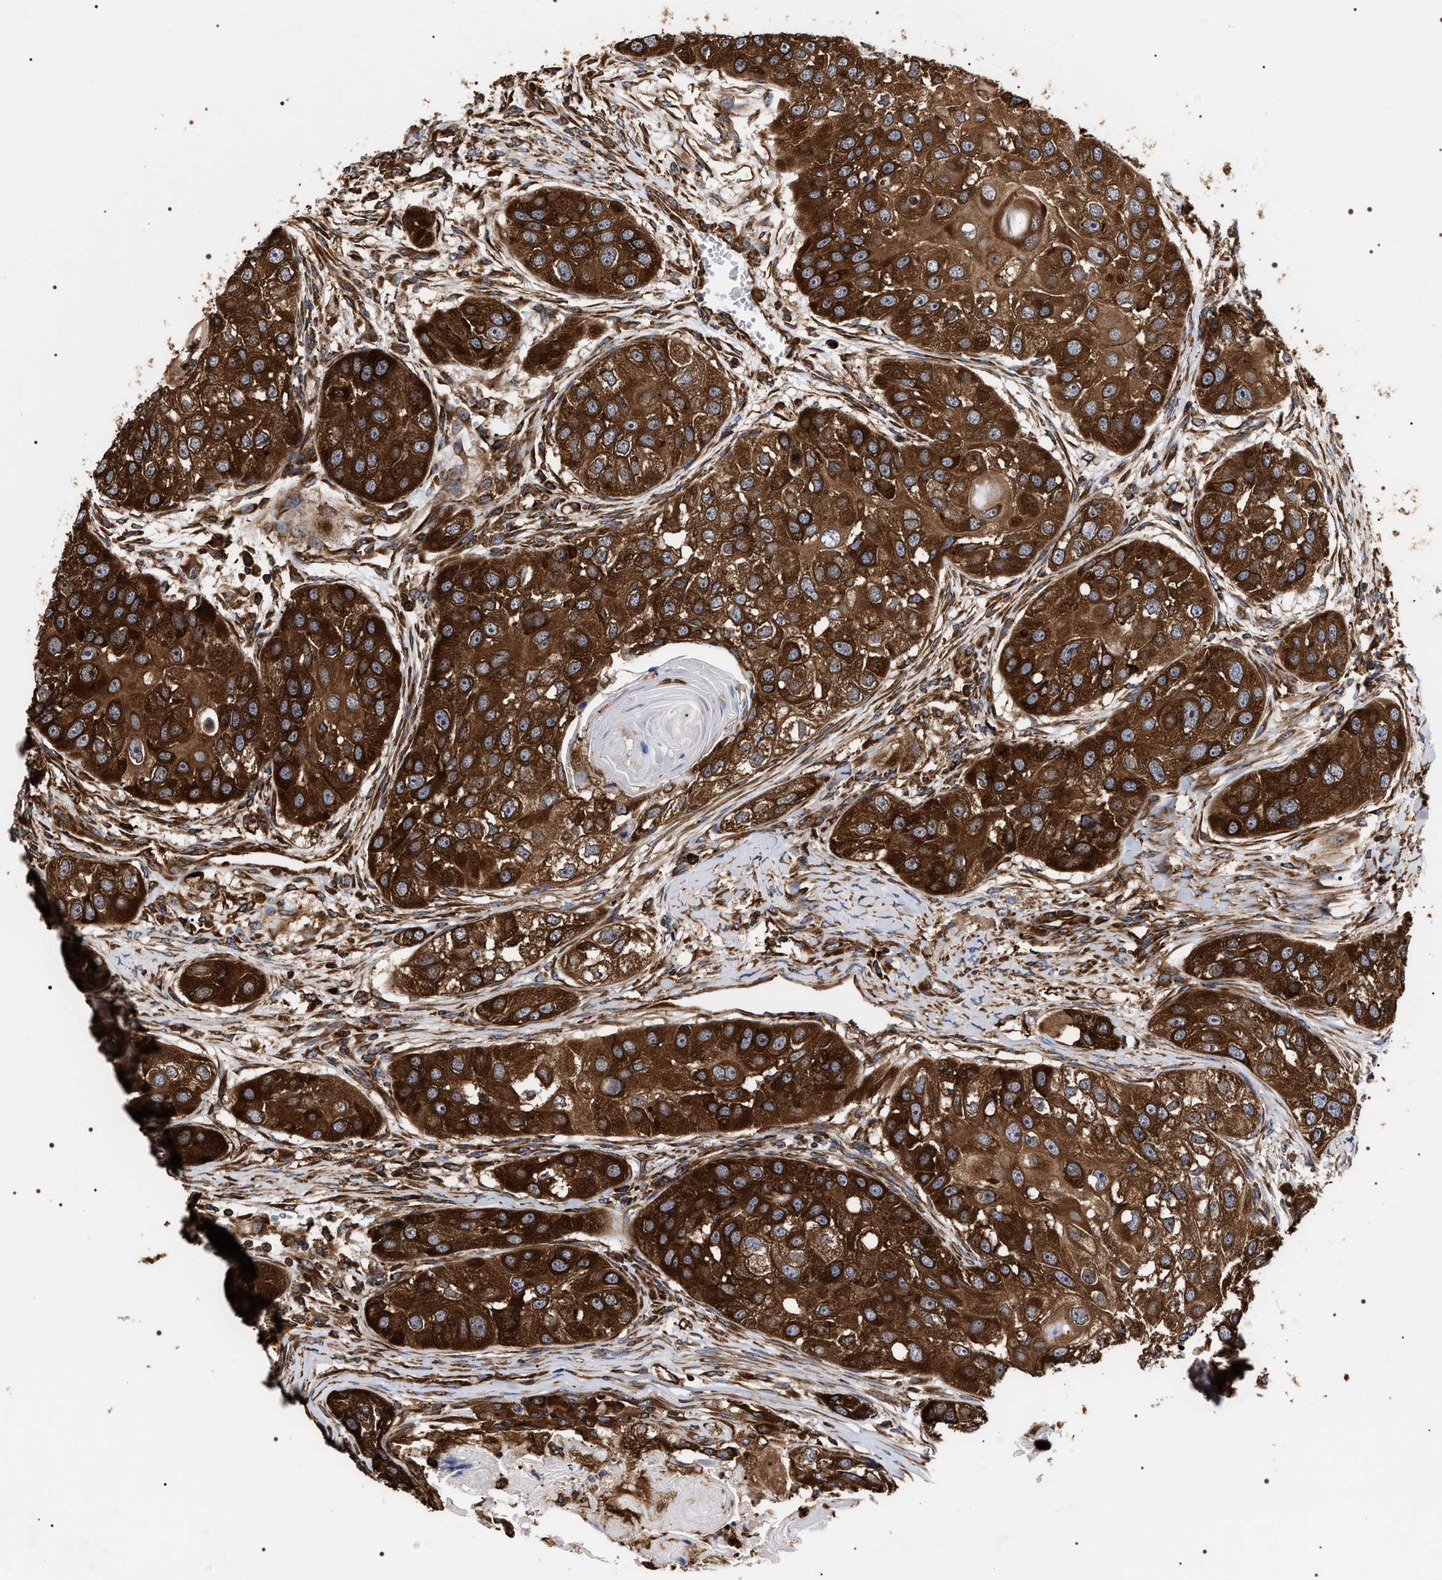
{"staining": {"intensity": "strong", "quantity": ">75%", "location": "cytoplasmic/membranous"}, "tissue": "head and neck cancer", "cell_type": "Tumor cells", "image_type": "cancer", "snomed": [{"axis": "morphology", "description": "Normal tissue, NOS"}, {"axis": "morphology", "description": "Squamous cell carcinoma, NOS"}, {"axis": "topography", "description": "Skeletal muscle"}, {"axis": "topography", "description": "Head-Neck"}], "caption": "This is a histology image of IHC staining of head and neck cancer (squamous cell carcinoma), which shows strong positivity in the cytoplasmic/membranous of tumor cells.", "gene": "SERBP1", "patient": {"sex": "male", "age": 51}}